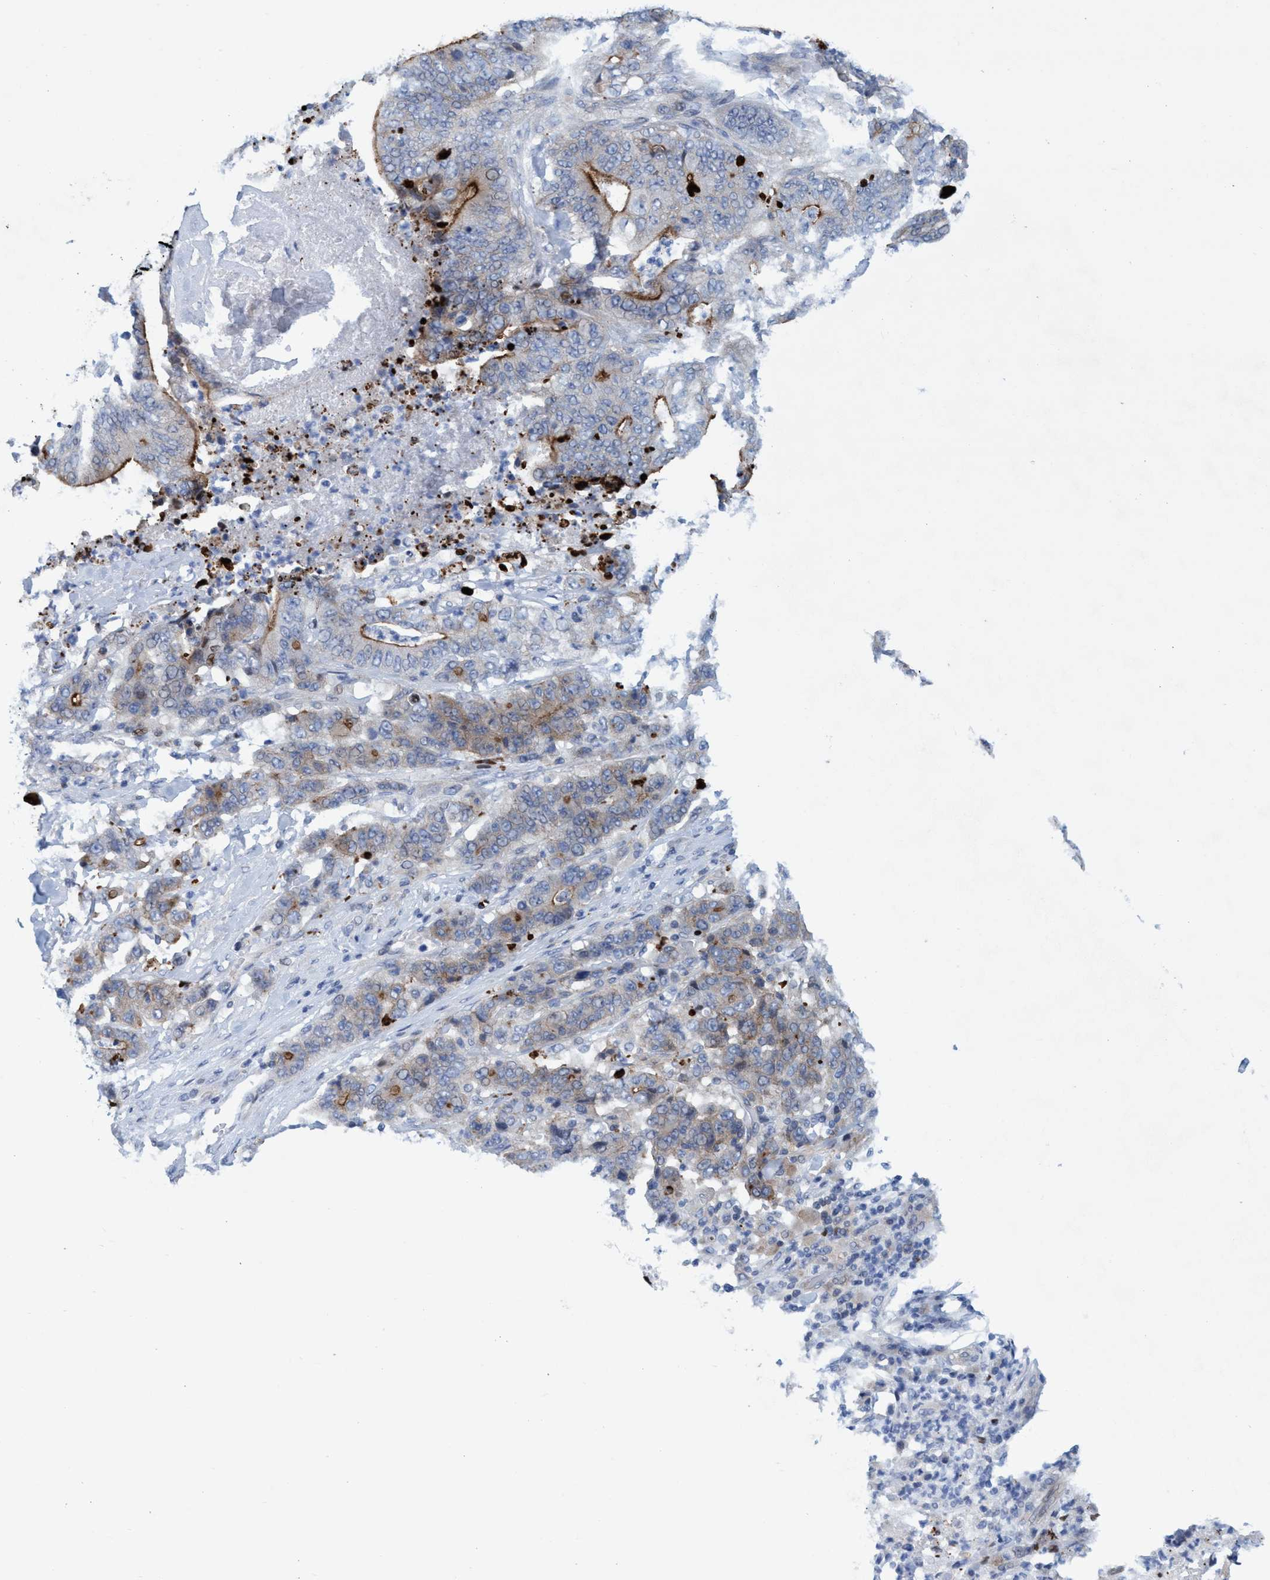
{"staining": {"intensity": "moderate", "quantity": "25%-75%", "location": "cytoplasmic/membranous,nuclear"}, "tissue": "stomach cancer", "cell_type": "Tumor cells", "image_type": "cancer", "snomed": [{"axis": "morphology", "description": "Adenocarcinoma, NOS"}, {"axis": "topography", "description": "Stomach"}], "caption": "IHC (DAB) staining of adenocarcinoma (stomach) demonstrates moderate cytoplasmic/membranous and nuclear protein expression in about 25%-75% of tumor cells.", "gene": "R3HCC1", "patient": {"sex": "female", "age": 73}}